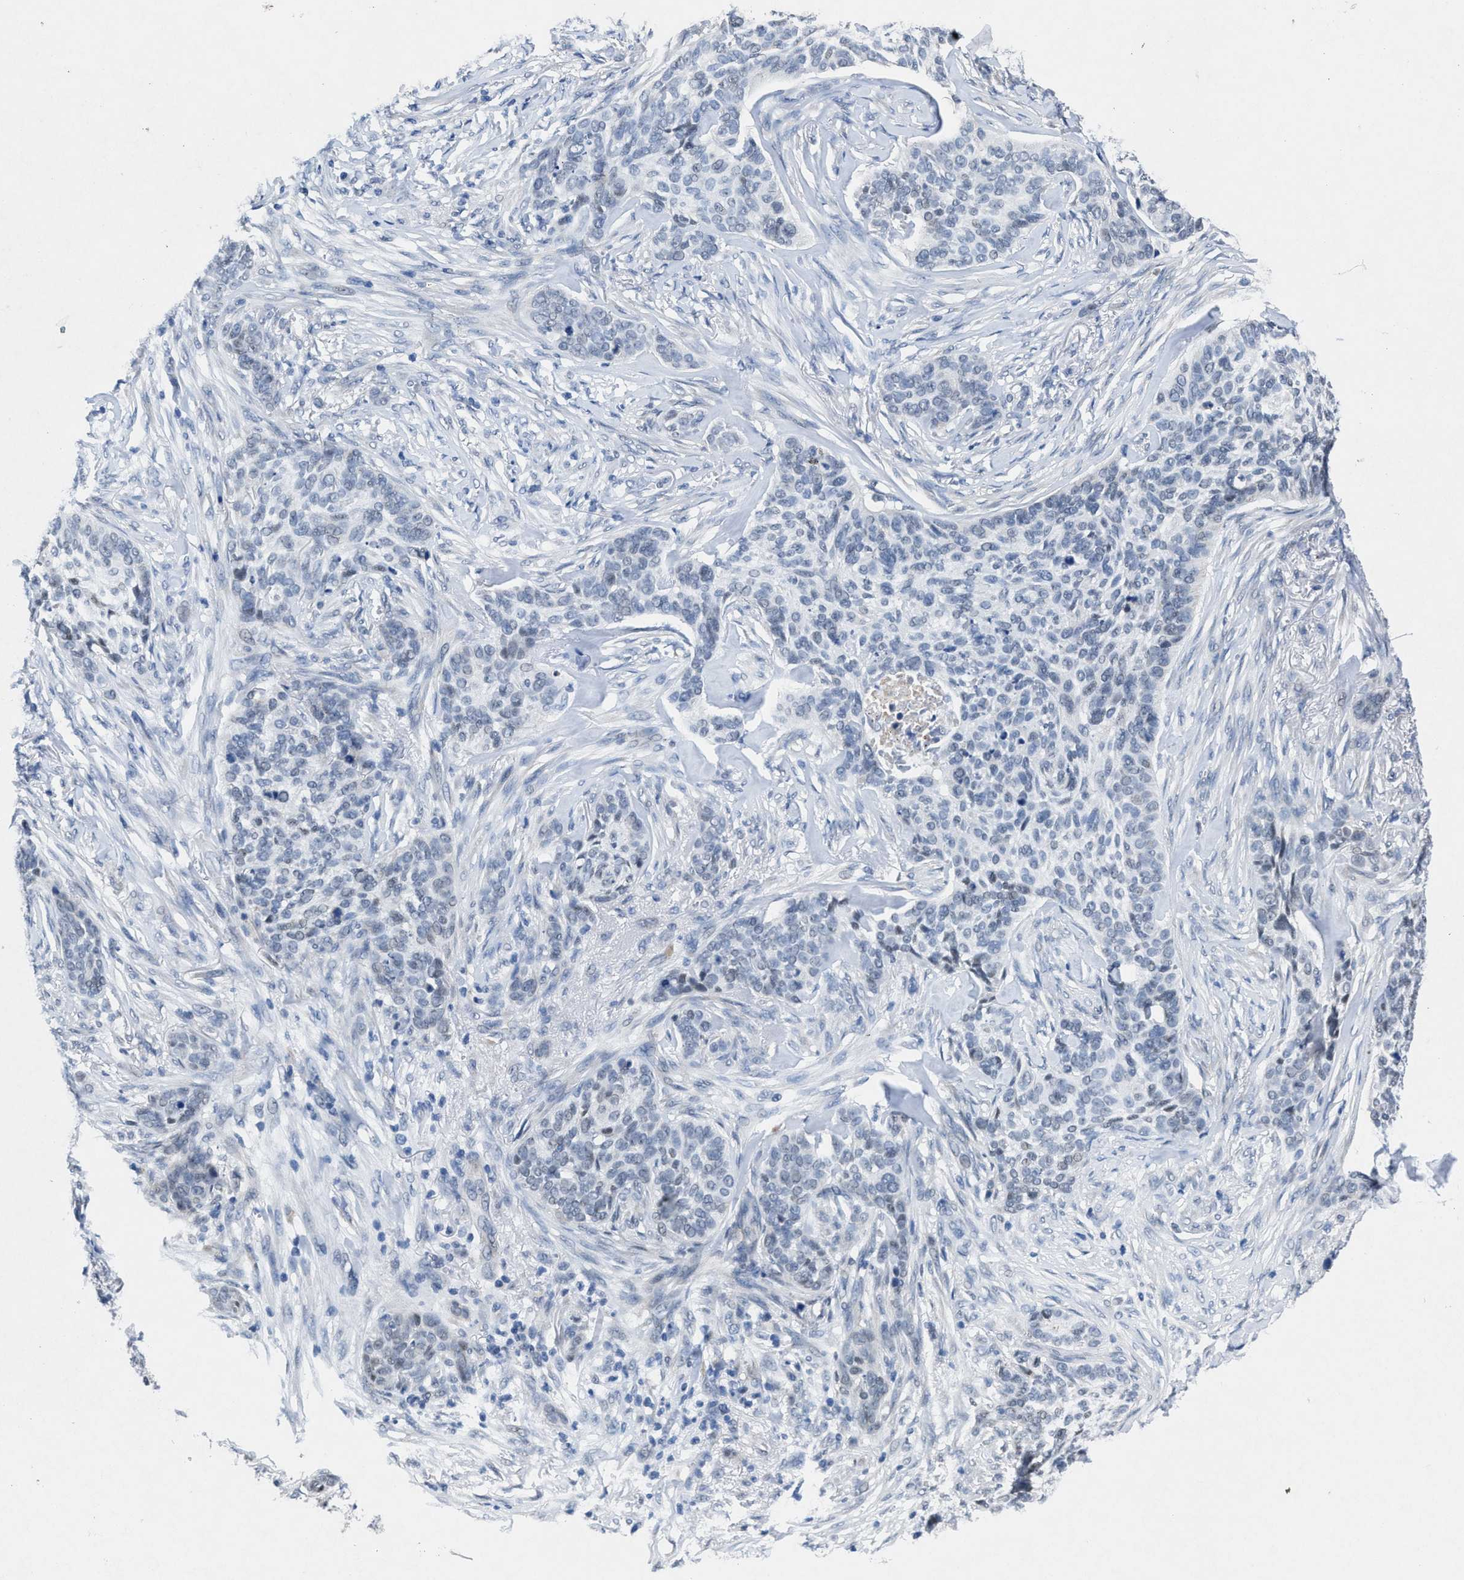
{"staining": {"intensity": "negative", "quantity": "none", "location": "none"}, "tissue": "skin cancer", "cell_type": "Tumor cells", "image_type": "cancer", "snomed": [{"axis": "morphology", "description": "Basal cell carcinoma"}, {"axis": "topography", "description": "Skin"}], "caption": "Skin basal cell carcinoma stained for a protein using immunohistochemistry reveals no positivity tumor cells.", "gene": "ID3", "patient": {"sex": "male", "age": 85}}